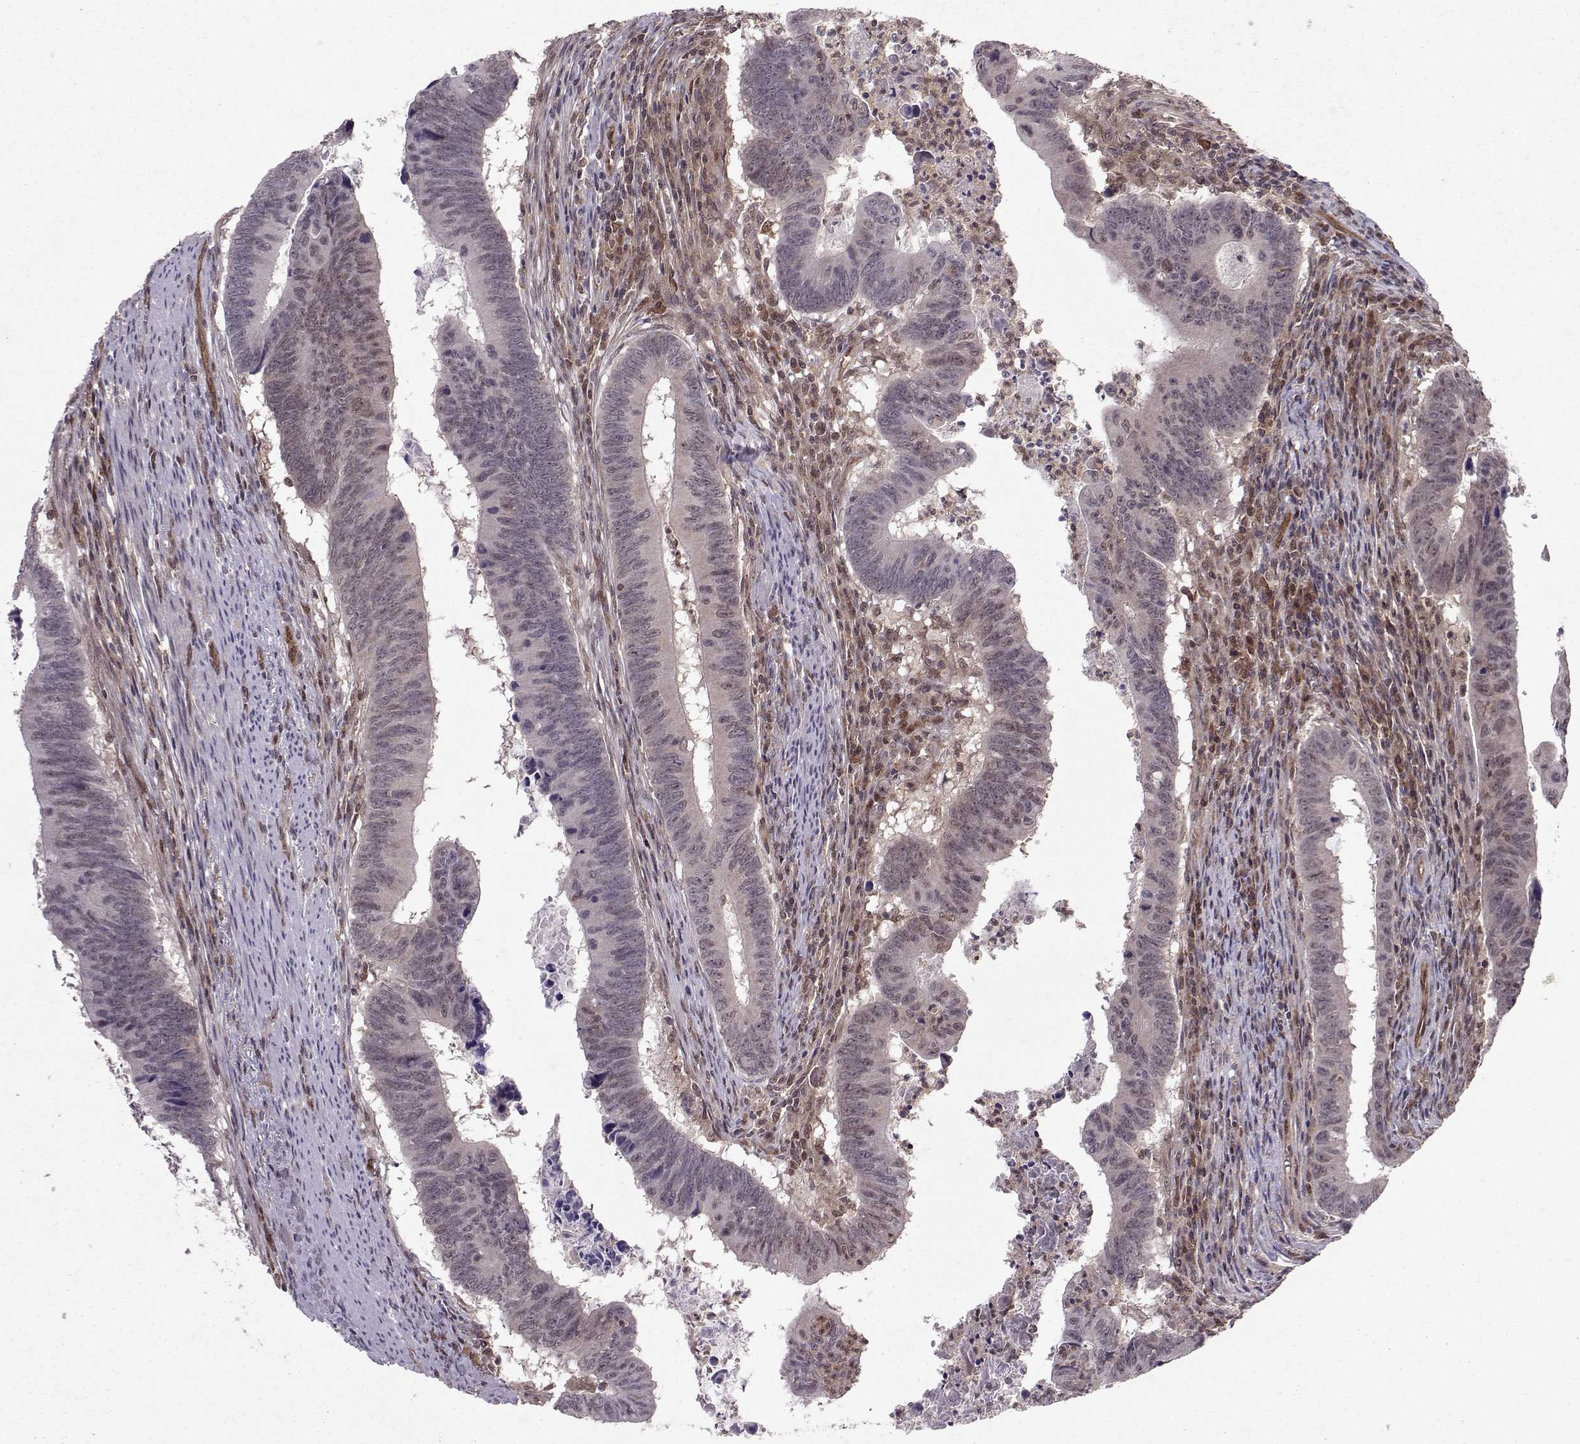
{"staining": {"intensity": "negative", "quantity": "none", "location": "none"}, "tissue": "colorectal cancer", "cell_type": "Tumor cells", "image_type": "cancer", "snomed": [{"axis": "morphology", "description": "Adenocarcinoma, NOS"}, {"axis": "topography", "description": "Colon"}], "caption": "There is no significant staining in tumor cells of adenocarcinoma (colorectal).", "gene": "PPP2R2A", "patient": {"sex": "female", "age": 87}}